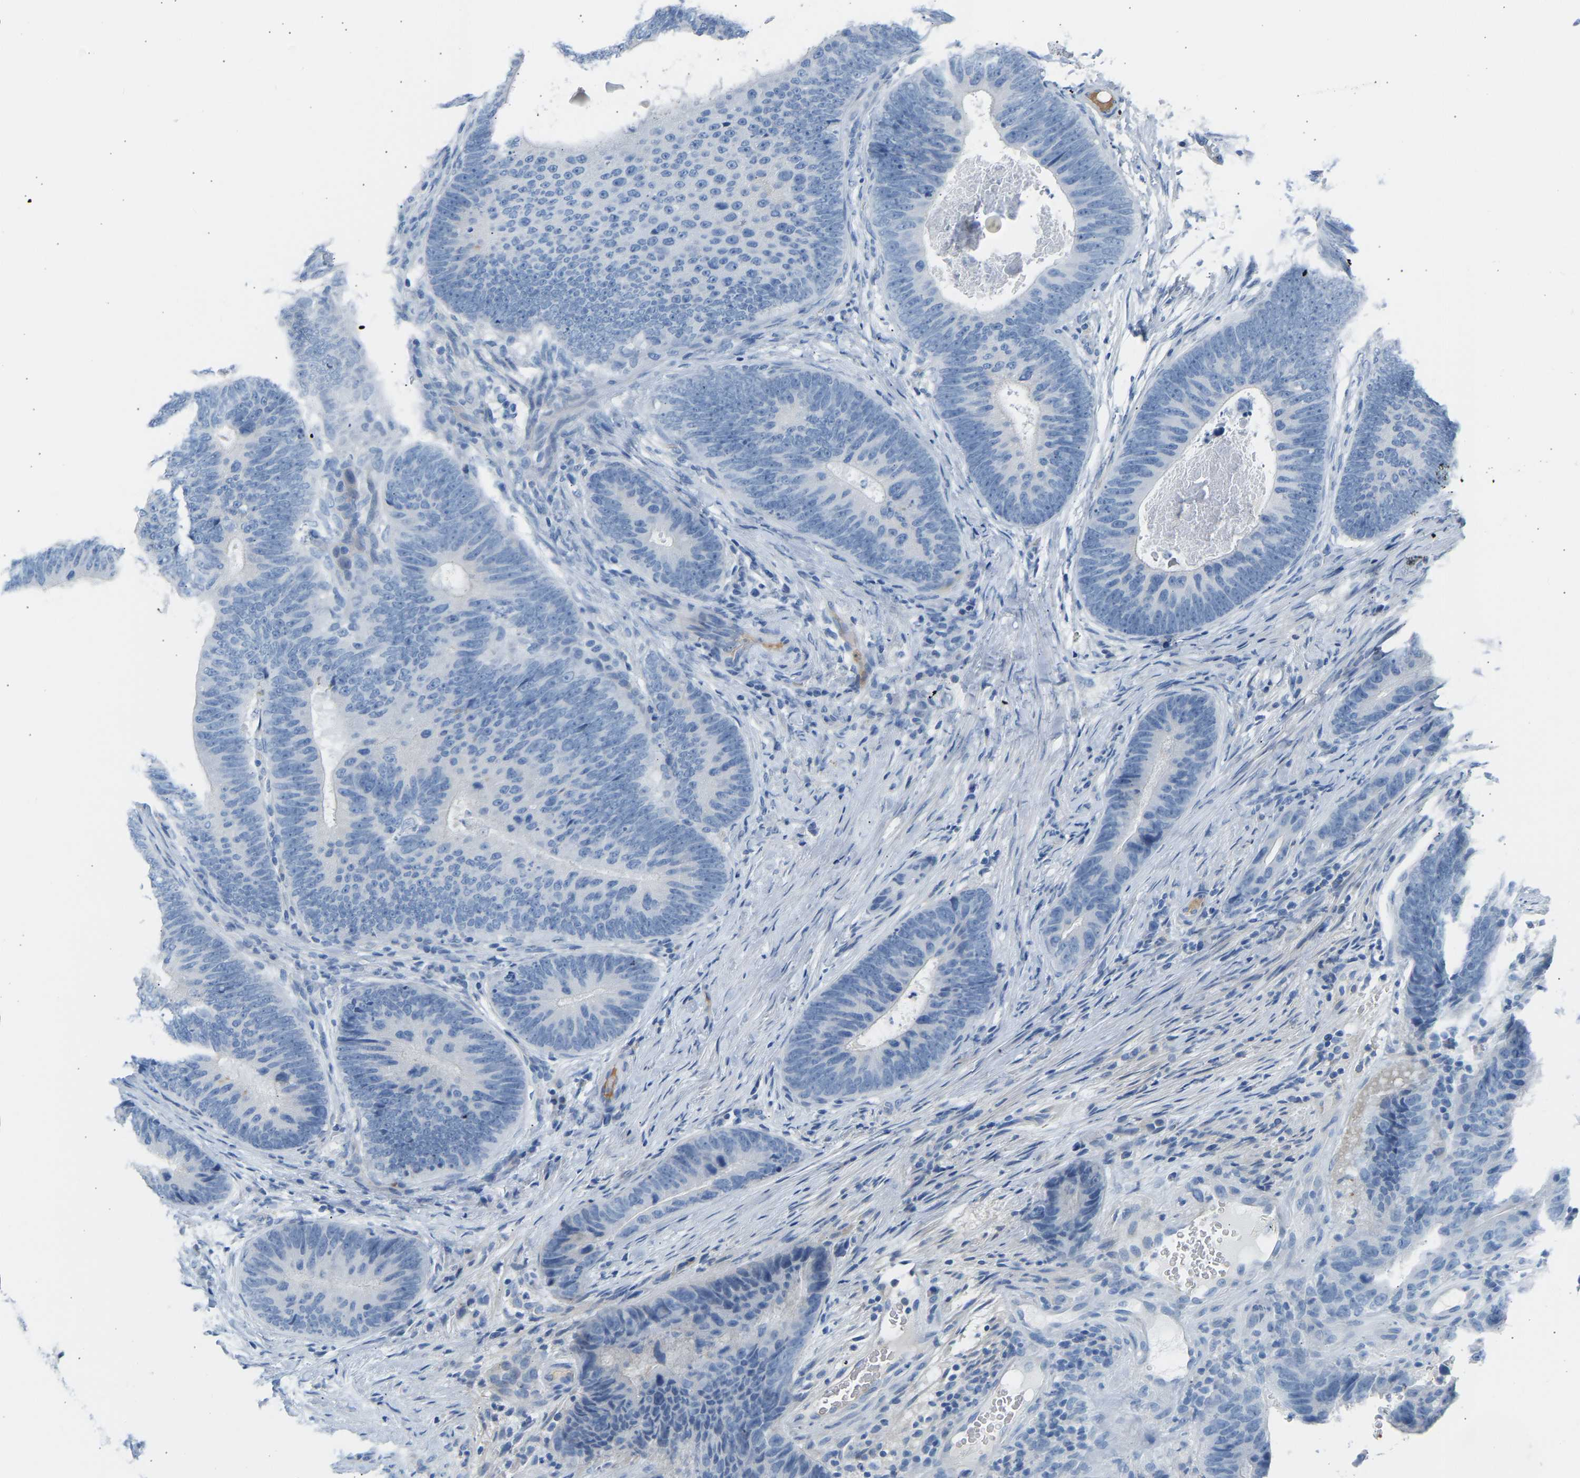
{"staining": {"intensity": "negative", "quantity": "none", "location": "none"}, "tissue": "colorectal cancer", "cell_type": "Tumor cells", "image_type": "cancer", "snomed": [{"axis": "morphology", "description": "Adenocarcinoma, NOS"}, {"axis": "topography", "description": "Colon"}], "caption": "The photomicrograph reveals no significant expression in tumor cells of adenocarcinoma (colorectal). (DAB (3,3'-diaminobenzidine) immunohistochemistry with hematoxylin counter stain).", "gene": "GNAS", "patient": {"sex": "male", "age": 56}}